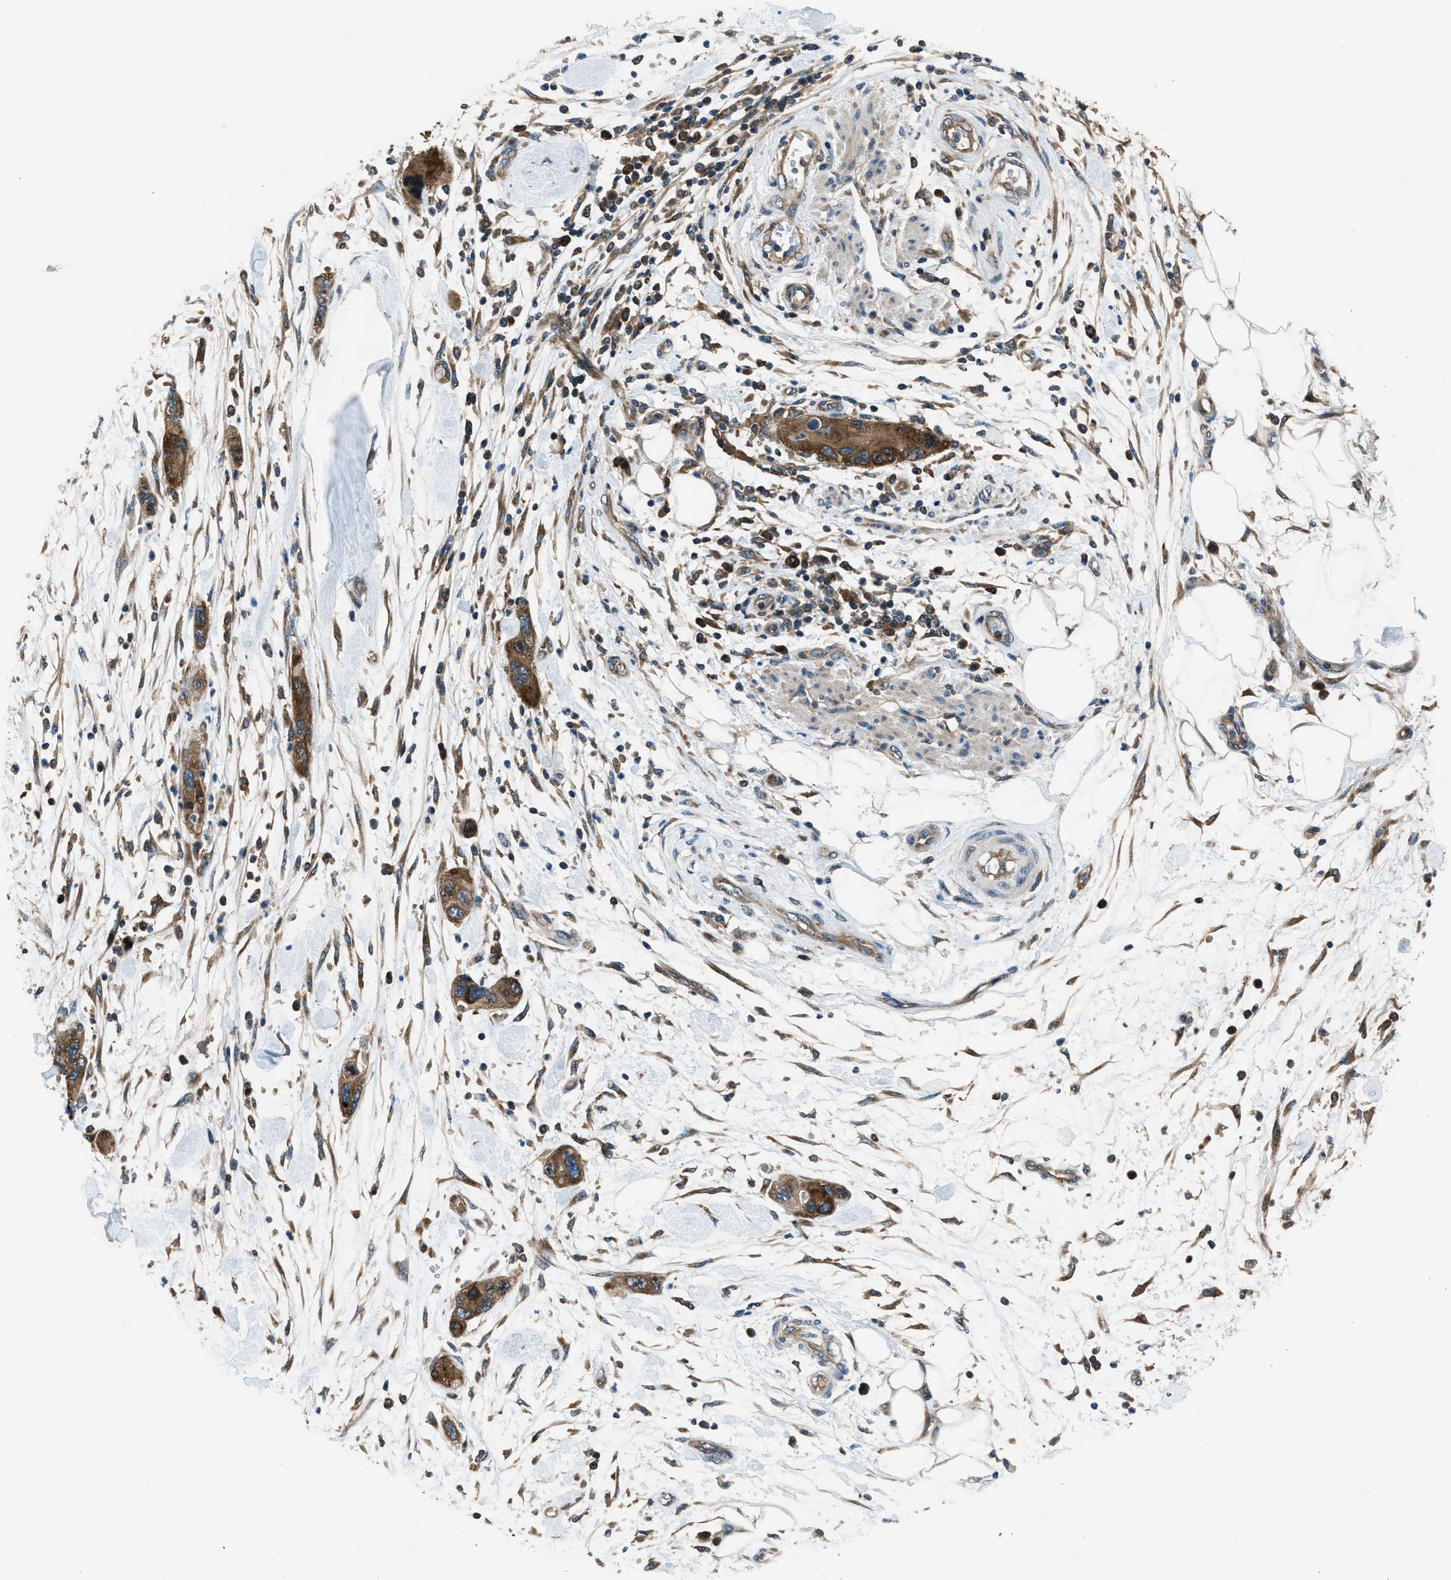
{"staining": {"intensity": "strong", "quantity": ">75%", "location": "cytoplasmic/membranous"}, "tissue": "pancreatic cancer", "cell_type": "Tumor cells", "image_type": "cancer", "snomed": [{"axis": "morphology", "description": "Normal tissue, NOS"}, {"axis": "morphology", "description": "Adenocarcinoma, NOS"}, {"axis": "topography", "description": "Pancreas"}], "caption": "Human adenocarcinoma (pancreatic) stained with a protein marker exhibits strong staining in tumor cells.", "gene": "ARFGAP2", "patient": {"sex": "female", "age": 71}}